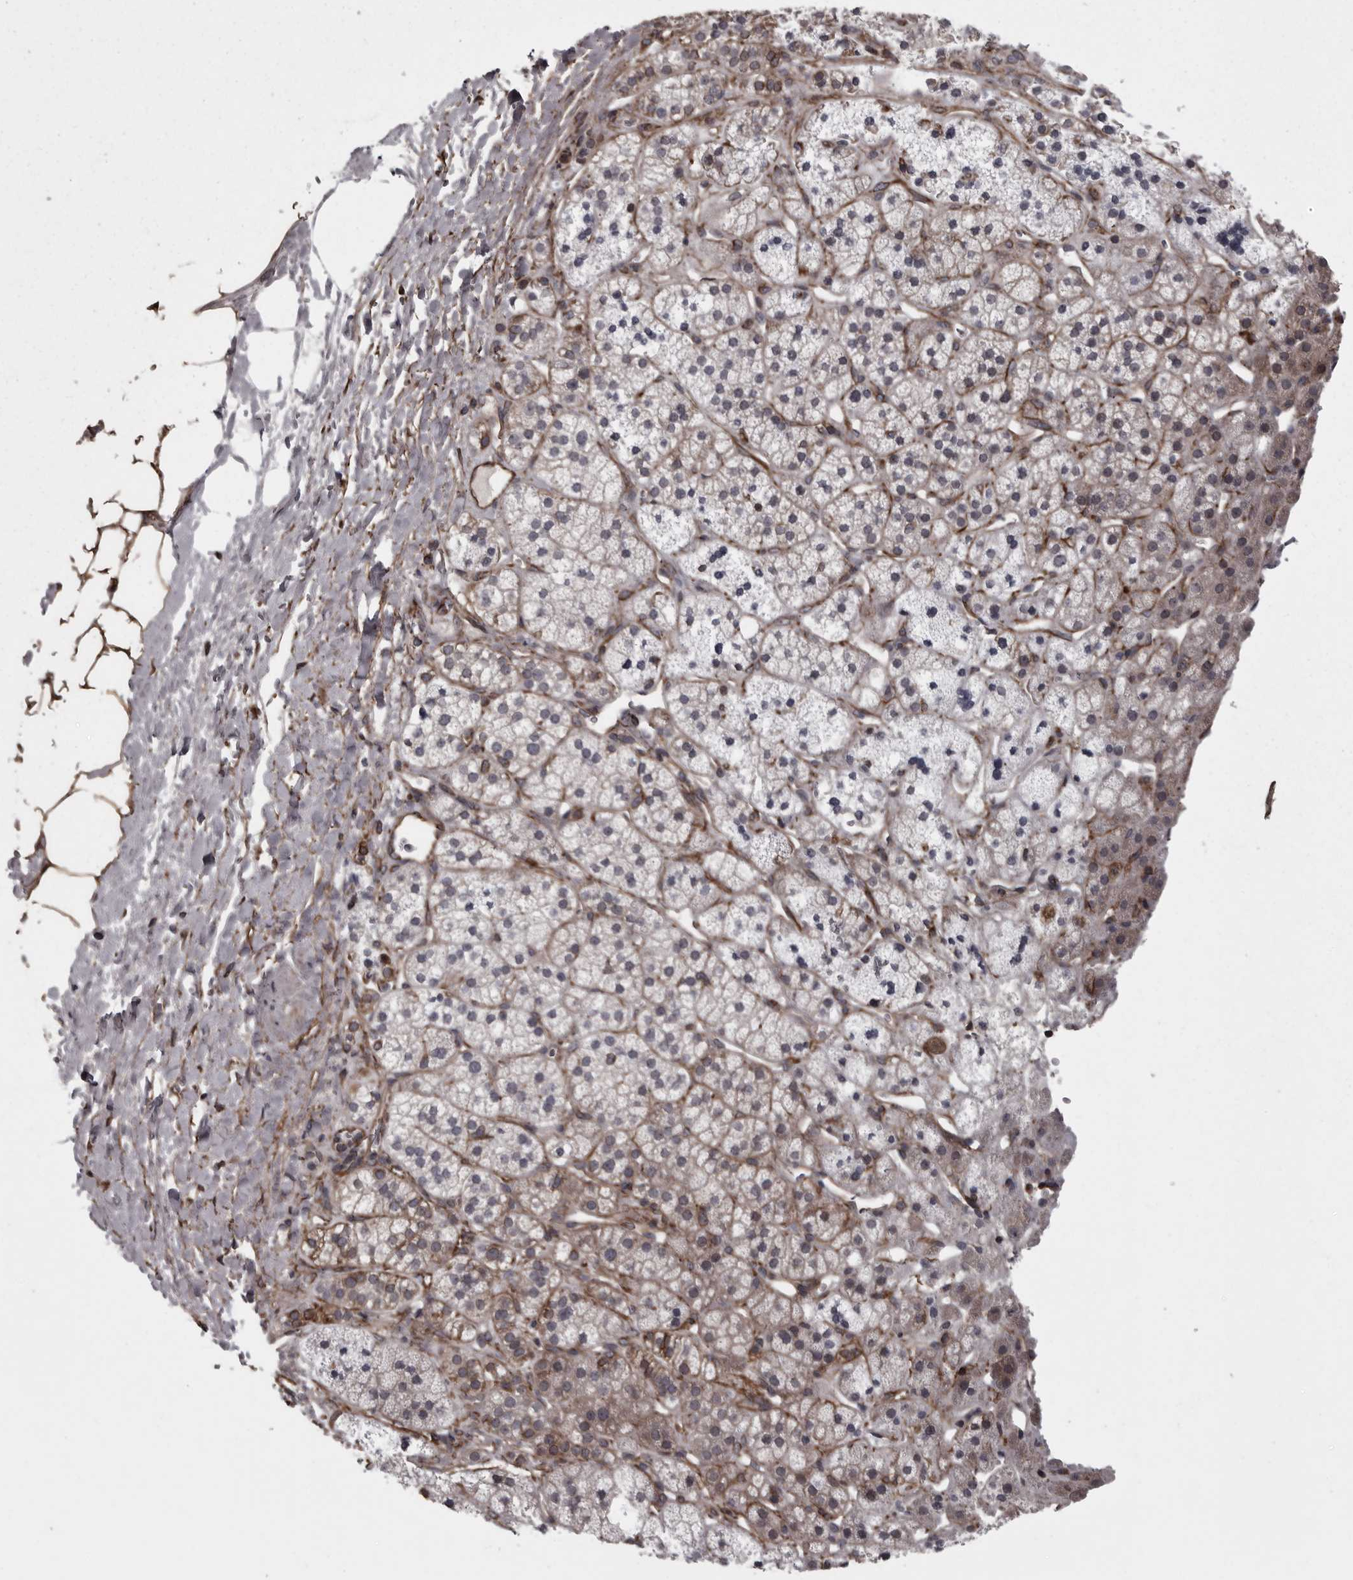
{"staining": {"intensity": "weak", "quantity": "25%-75%", "location": "cytoplasmic/membranous"}, "tissue": "adrenal gland", "cell_type": "Glandular cells", "image_type": "normal", "snomed": [{"axis": "morphology", "description": "Normal tissue, NOS"}, {"axis": "topography", "description": "Adrenal gland"}], "caption": "Glandular cells exhibit low levels of weak cytoplasmic/membranous positivity in approximately 25%-75% of cells in unremarkable adrenal gland. (DAB IHC, brown staining for protein, blue staining for nuclei).", "gene": "FAAP100", "patient": {"sex": "male", "age": 56}}